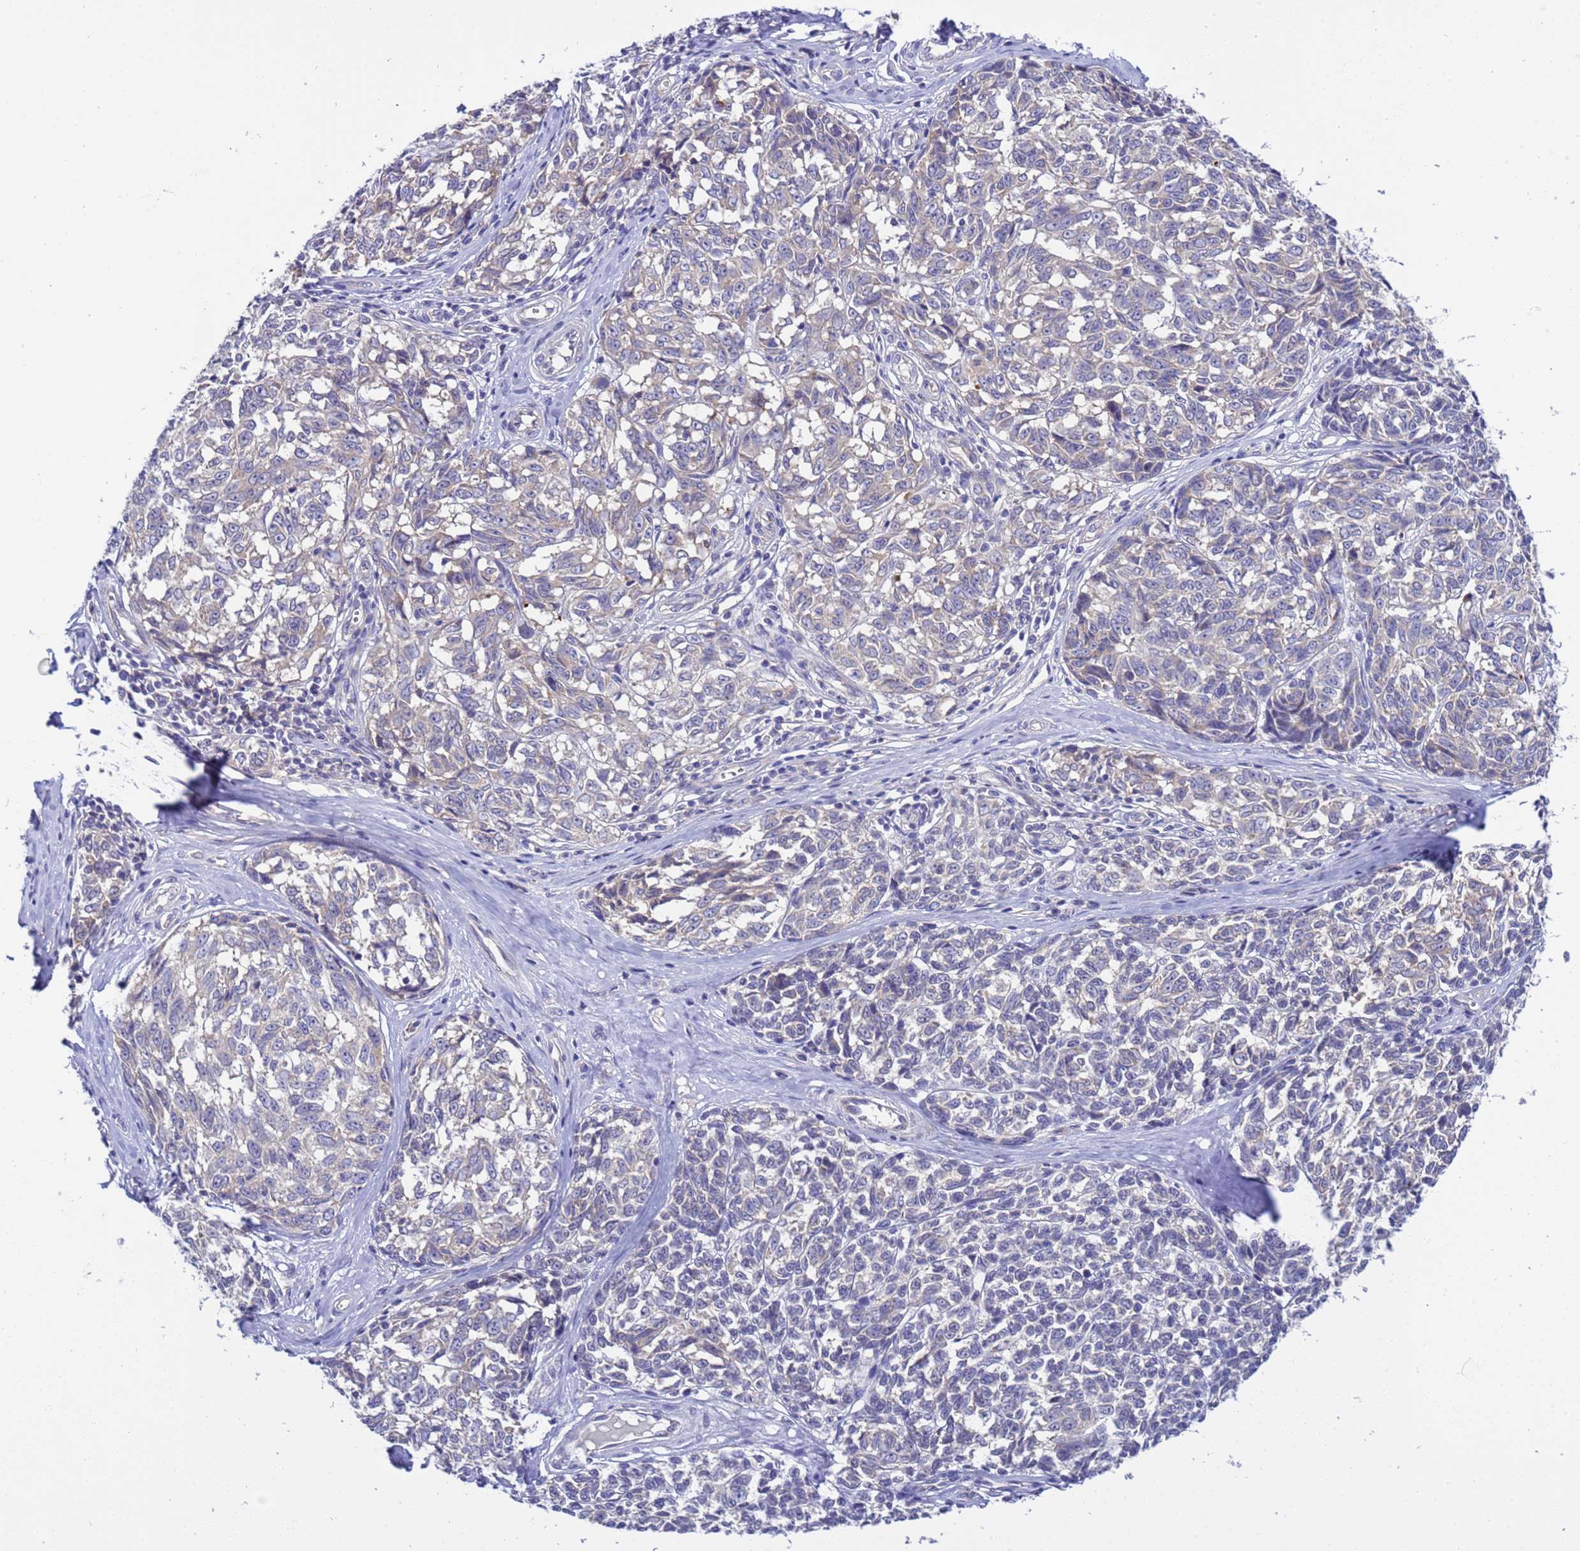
{"staining": {"intensity": "negative", "quantity": "none", "location": "none"}, "tissue": "melanoma", "cell_type": "Tumor cells", "image_type": "cancer", "snomed": [{"axis": "morphology", "description": "Normal tissue, NOS"}, {"axis": "morphology", "description": "Malignant melanoma, NOS"}, {"axis": "topography", "description": "Skin"}], "caption": "Malignant melanoma stained for a protein using immunohistochemistry exhibits no positivity tumor cells.", "gene": "RC3H2", "patient": {"sex": "female", "age": 64}}